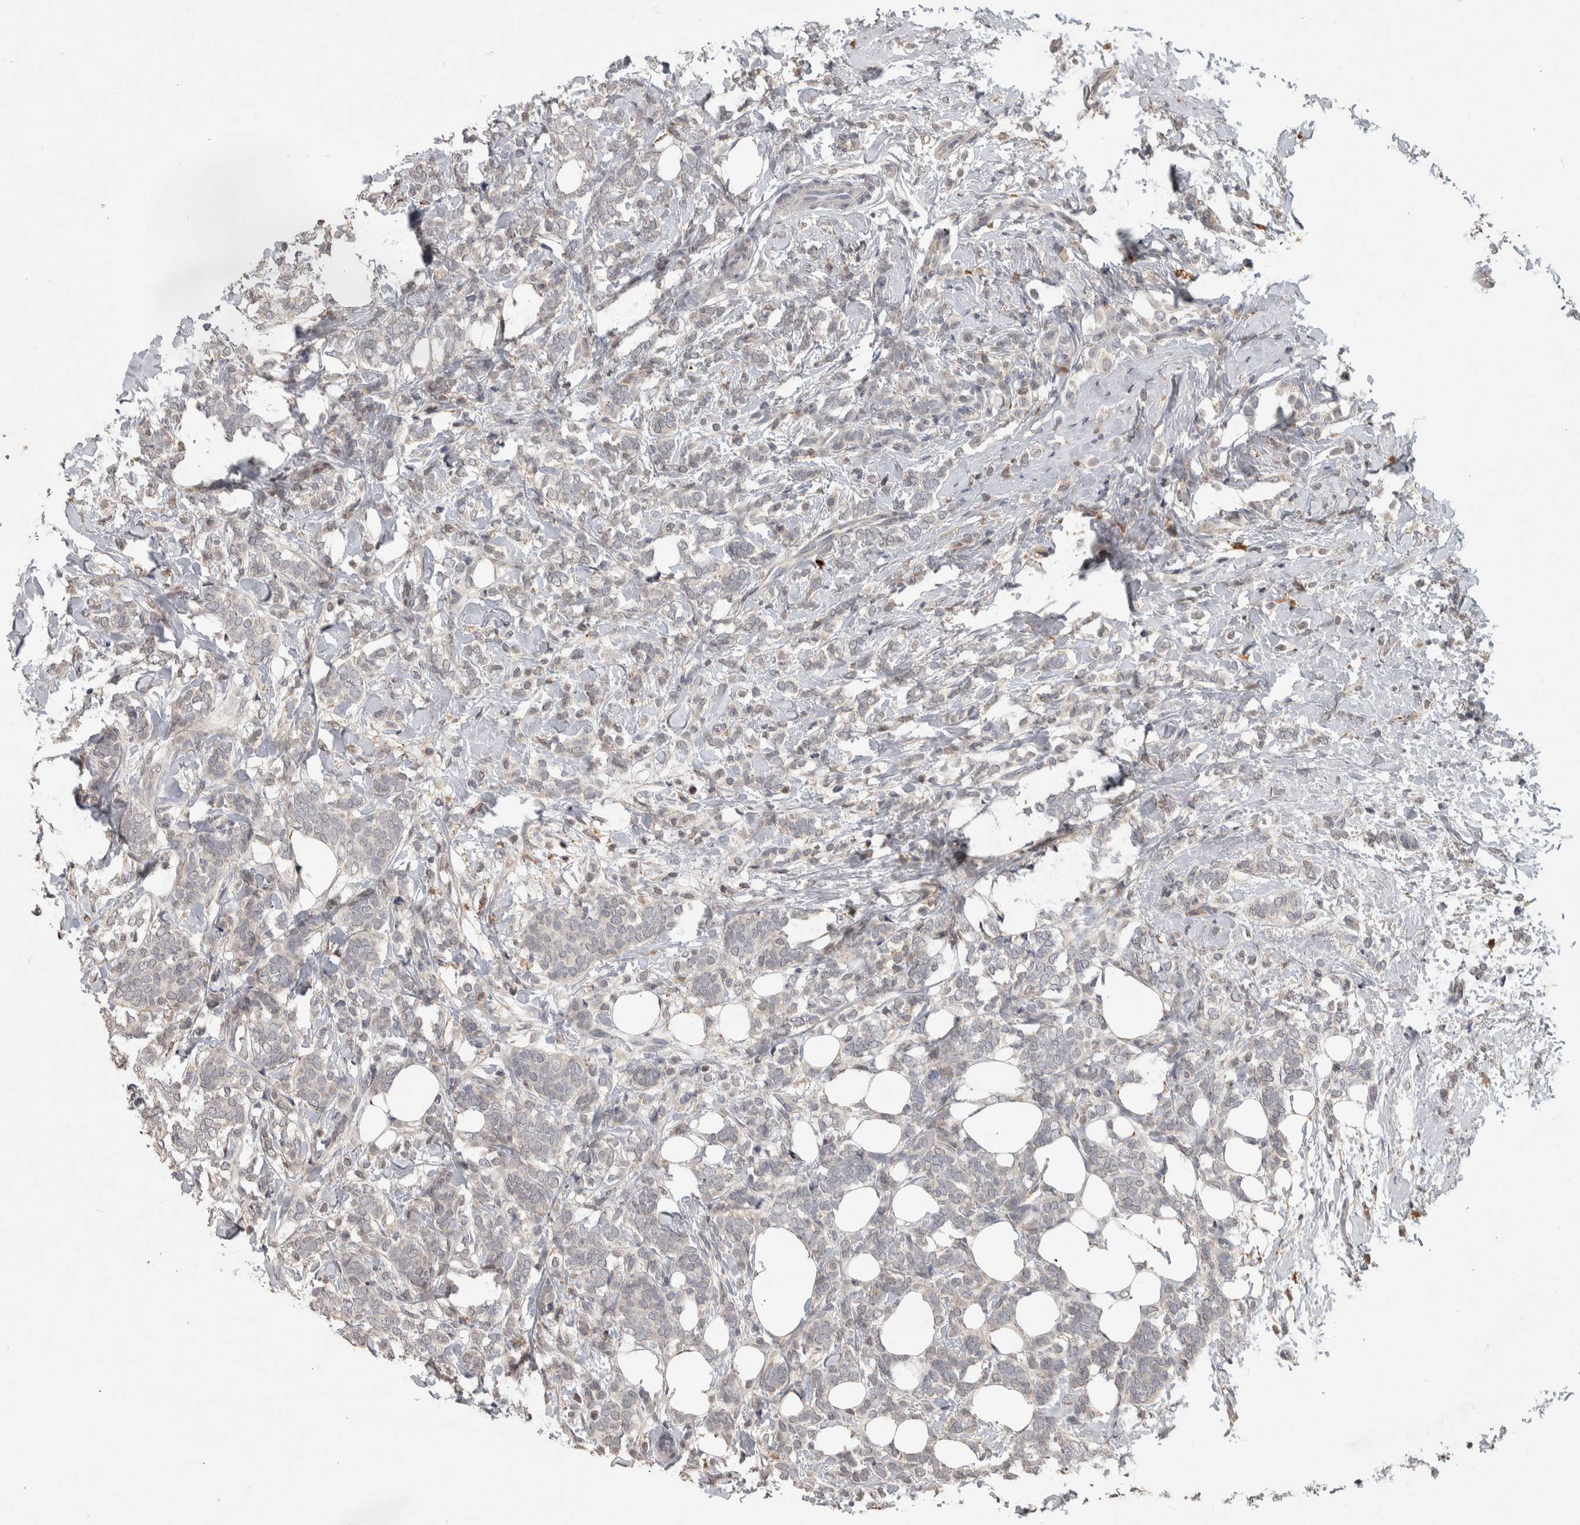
{"staining": {"intensity": "negative", "quantity": "none", "location": "none"}, "tissue": "breast cancer", "cell_type": "Tumor cells", "image_type": "cancer", "snomed": [{"axis": "morphology", "description": "Lobular carcinoma"}, {"axis": "topography", "description": "Breast"}], "caption": "Micrograph shows no significant protein expression in tumor cells of breast cancer (lobular carcinoma). Brightfield microscopy of immunohistochemistry (IHC) stained with DAB (brown) and hematoxylin (blue), captured at high magnification.", "gene": "CHRM3", "patient": {"sex": "female", "age": 50}}